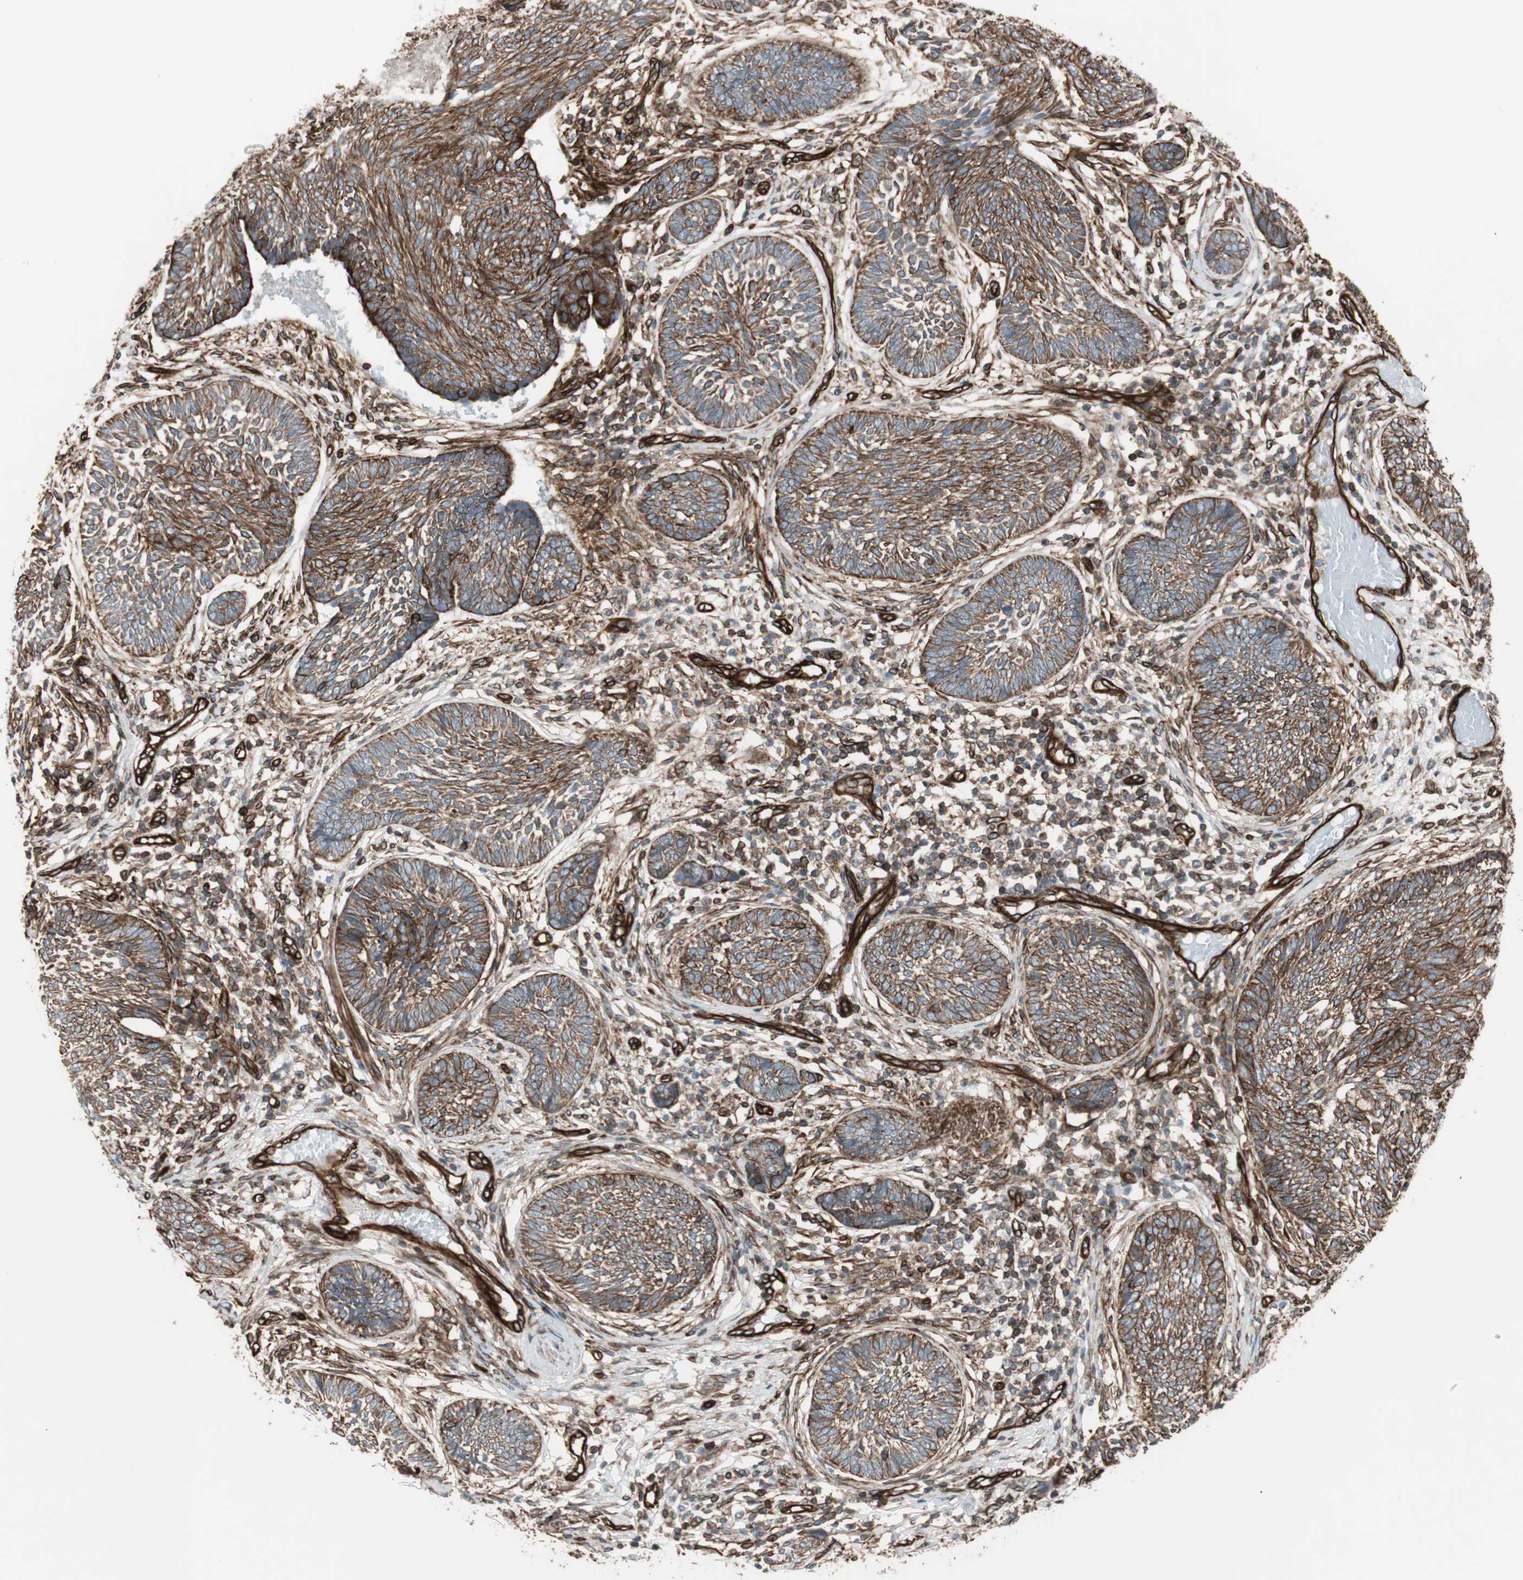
{"staining": {"intensity": "strong", "quantity": ">75%", "location": "cytoplasmic/membranous"}, "tissue": "skin cancer", "cell_type": "Tumor cells", "image_type": "cancer", "snomed": [{"axis": "morphology", "description": "Papilloma, NOS"}, {"axis": "morphology", "description": "Basal cell carcinoma"}, {"axis": "topography", "description": "Skin"}], "caption": "This micrograph demonstrates skin cancer stained with IHC to label a protein in brown. The cytoplasmic/membranous of tumor cells show strong positivity for the protein. Nuclei are counter-stained blue.", "gene": "TCTA", "patient": {"sex": "male", "age": 87}}